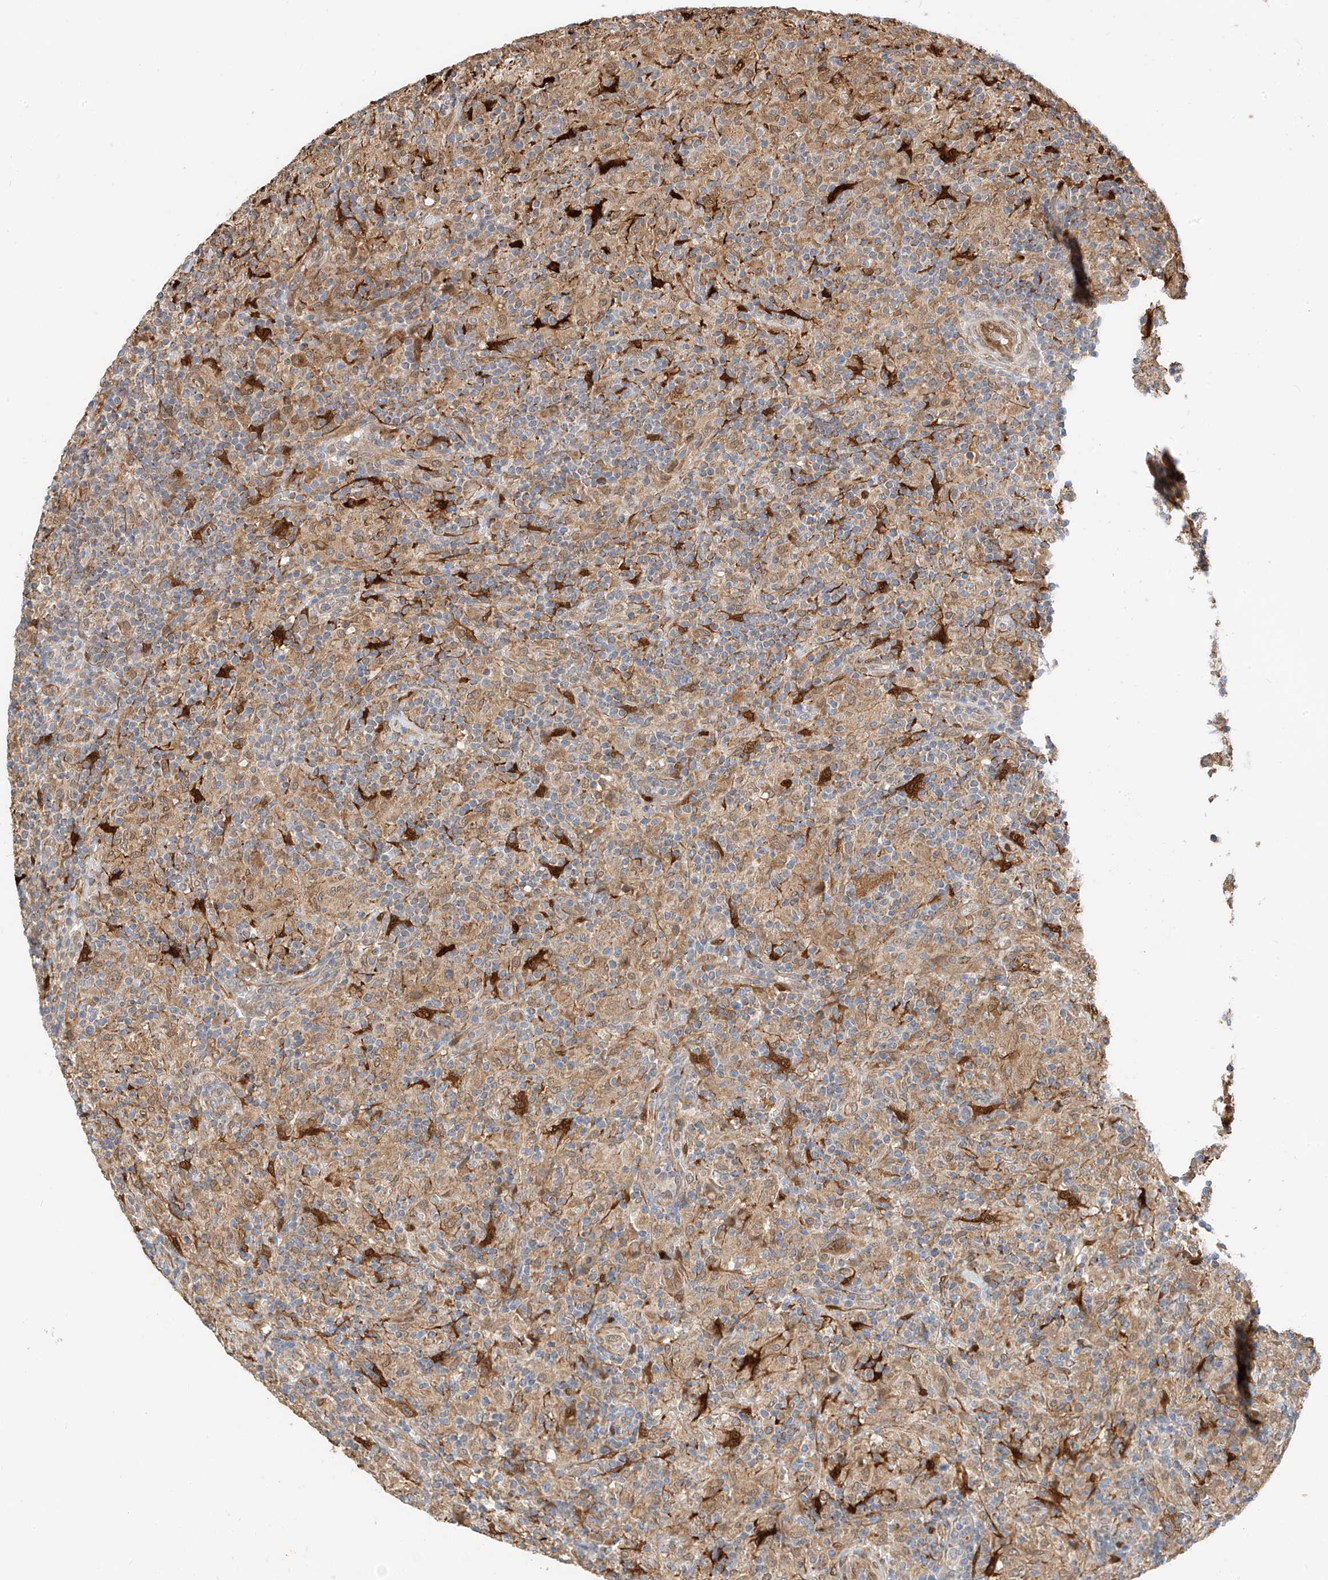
{"staining": {"intensity": "weak", "quantity": ">75%", "location": "cytoplasmic/membranous"}, "tissue": "lymphoma", "cell_type": "Tumor cells", "image_type": "cancer", "snomed": [{"axis": "morphology", "description": "Hodgkin's disease, NOS"}, {"axis": "topography", "description": "Lymph node"}], "caption": "This image reveals immunohistochemistry (IHC) staining of lymphoma, with low weak cytoplasmic/membranous staining in about >75% of tumor cells.", "gene": "PPA2", "patient": {"sex": "male", "age": 70}}